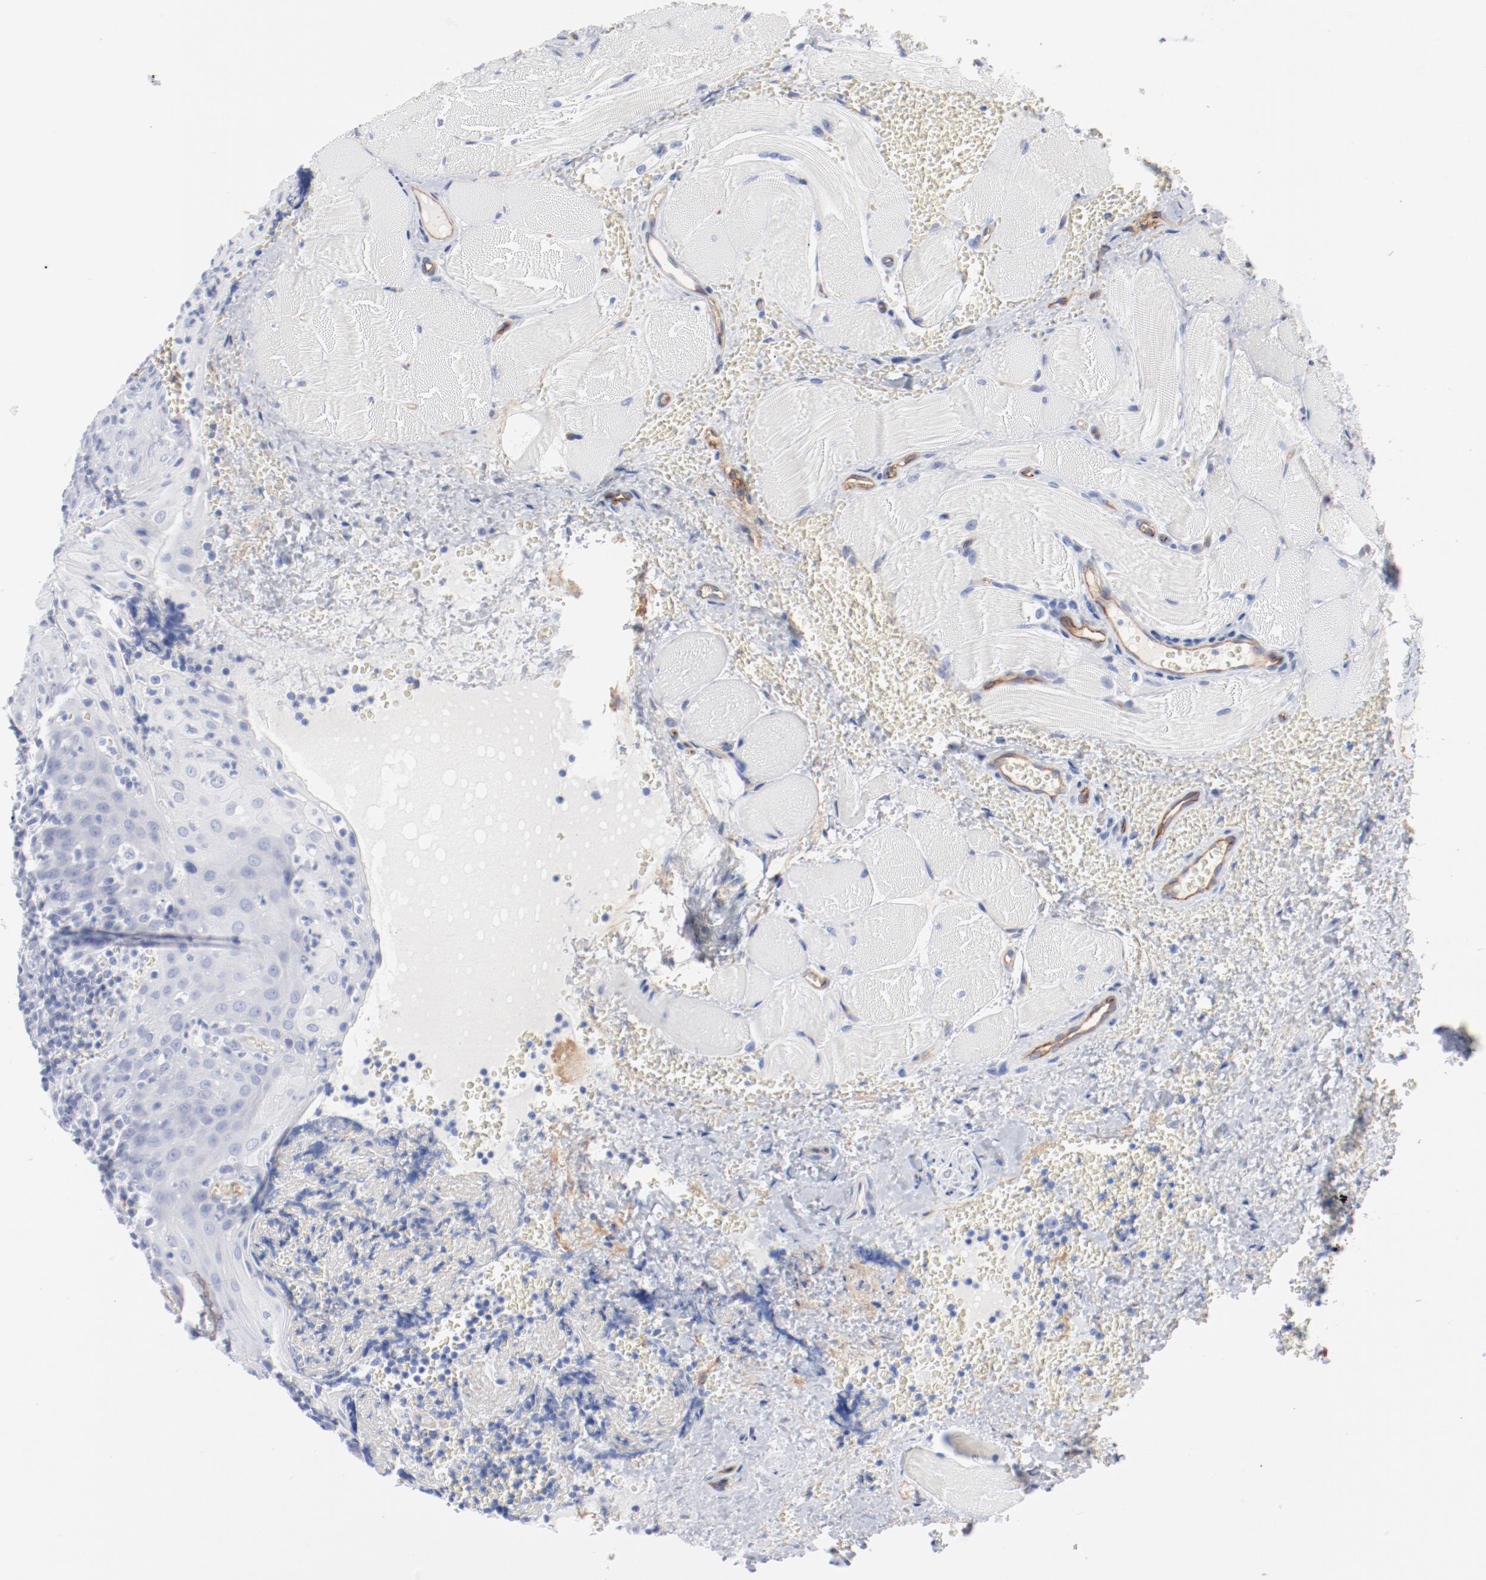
{"staining": {"intensity": "negative", "quantity": "none", "location": "none"}, "tissue": "tonsil", "cell_type": "Germinal center cells", "image_type": "normal", "snomed": [{"axis": "morphology", "description": "Normal tissue, NOS"}, {"axis": "topography", "description": "Tonsil"}], "caption": "DAB (3,3'-diaminobenzidine) immunohistochemical staining of normal tonsil demonstrates no significant expression in germinal center cells. (Brightfield microscopy of DAB immunohistochemistry (IHC) at high magnification).", "gene": "SHANK3", "patient": {"sex": "male", "age": 20}}